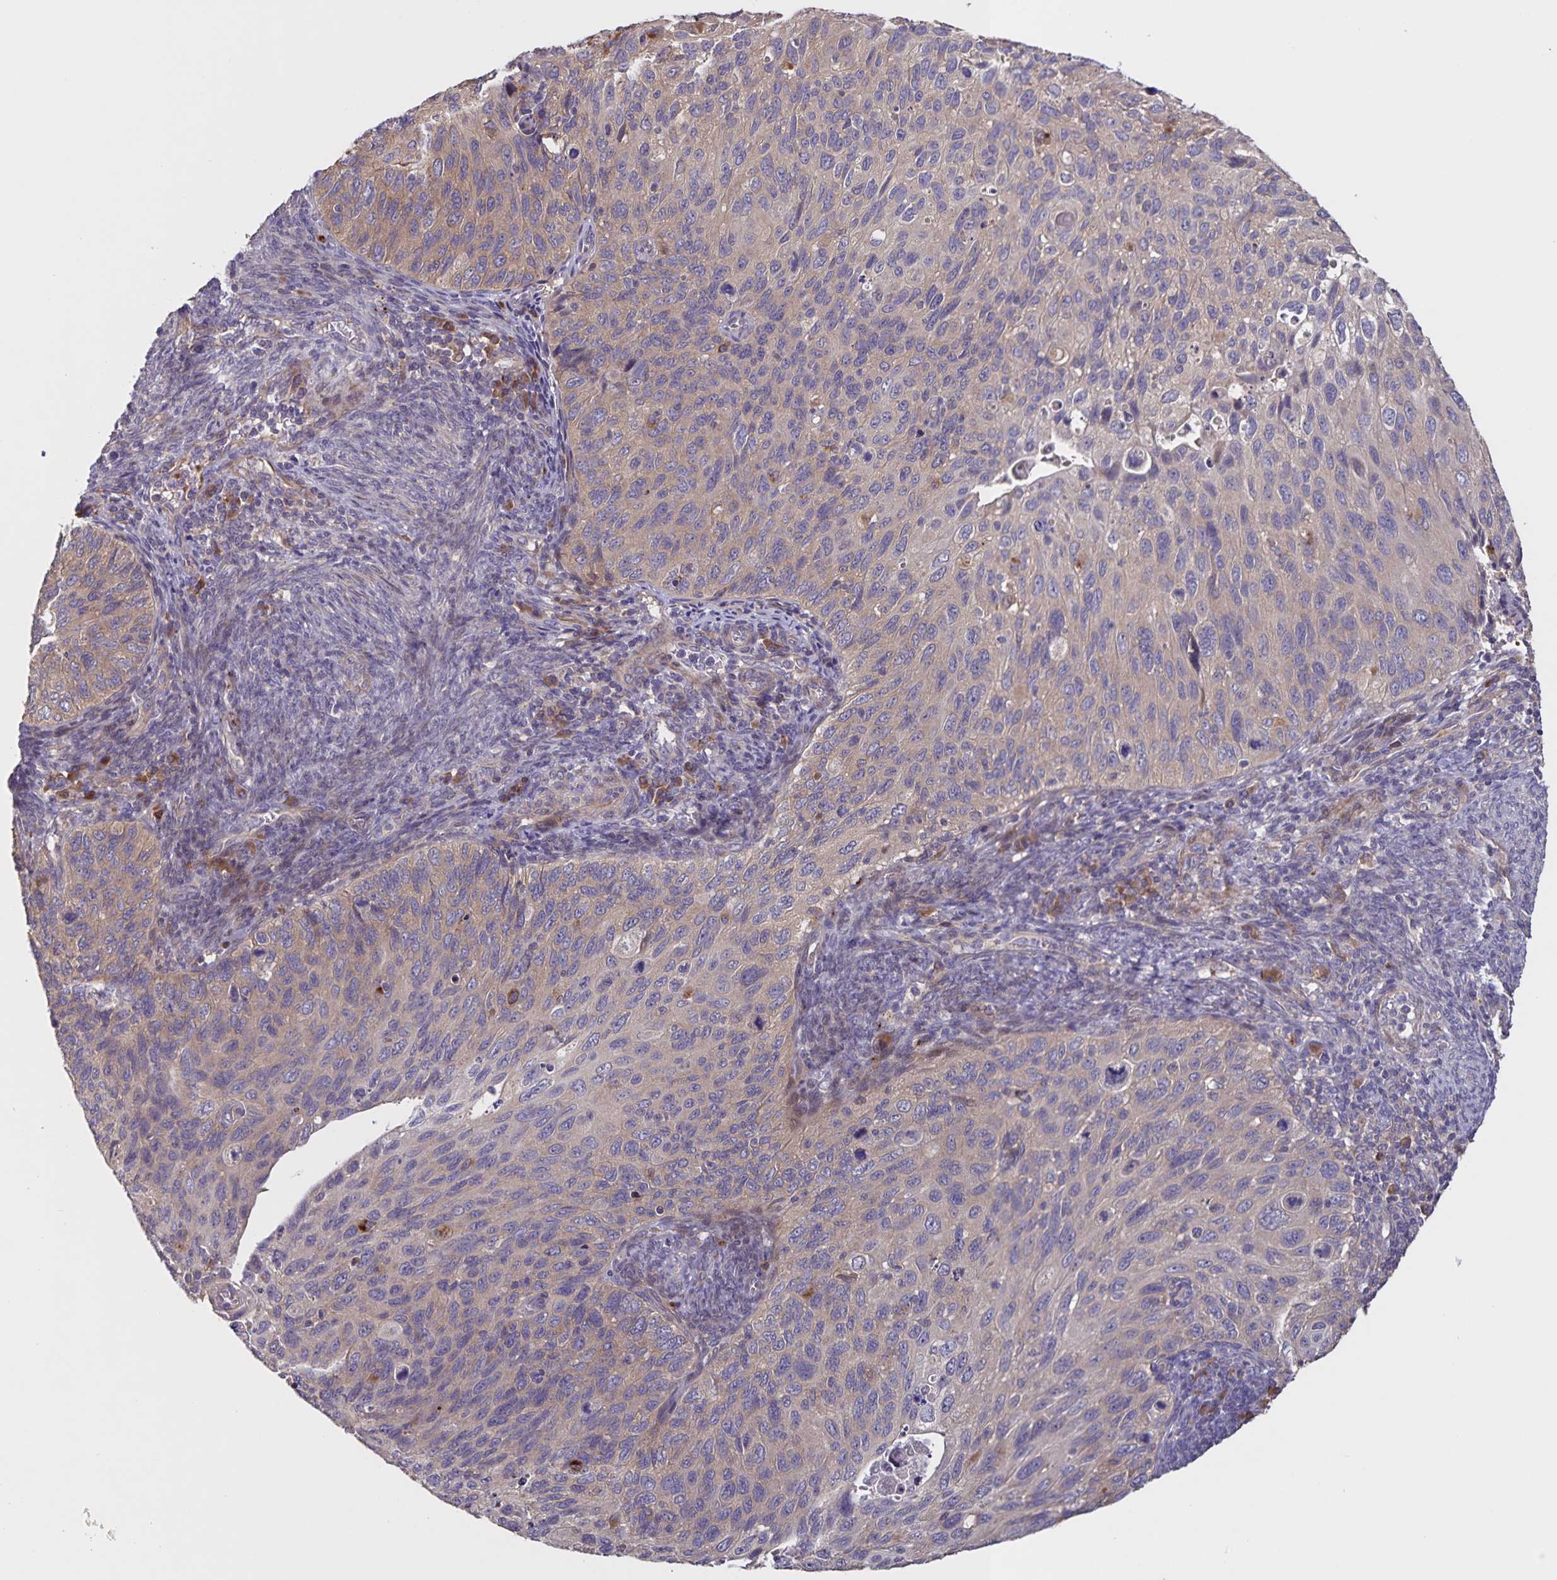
{"staining": {"intensity": "negative", "quantity": "none", "location": "none"}, "tissue": "cervical cancer", "cell_type": "Tumor cells", "image_type": "cancer", "snomed": [{"axis": "morphology", "description": "Squamous cell carcinoma, NOS"}, {"axis": "topography", "description": "Cervix"}], "caption": "Immunohistochemical staining of human cervical squamous cell carcinoma demonstrates no significant expression in tumor cells. (Brightfield microscopy of DAB (3,3'-diaminobenzidine) immunohistochemistry at high magnification).", "gene": "FBXL16", "patient": {"sex": "female", "age": 70}}